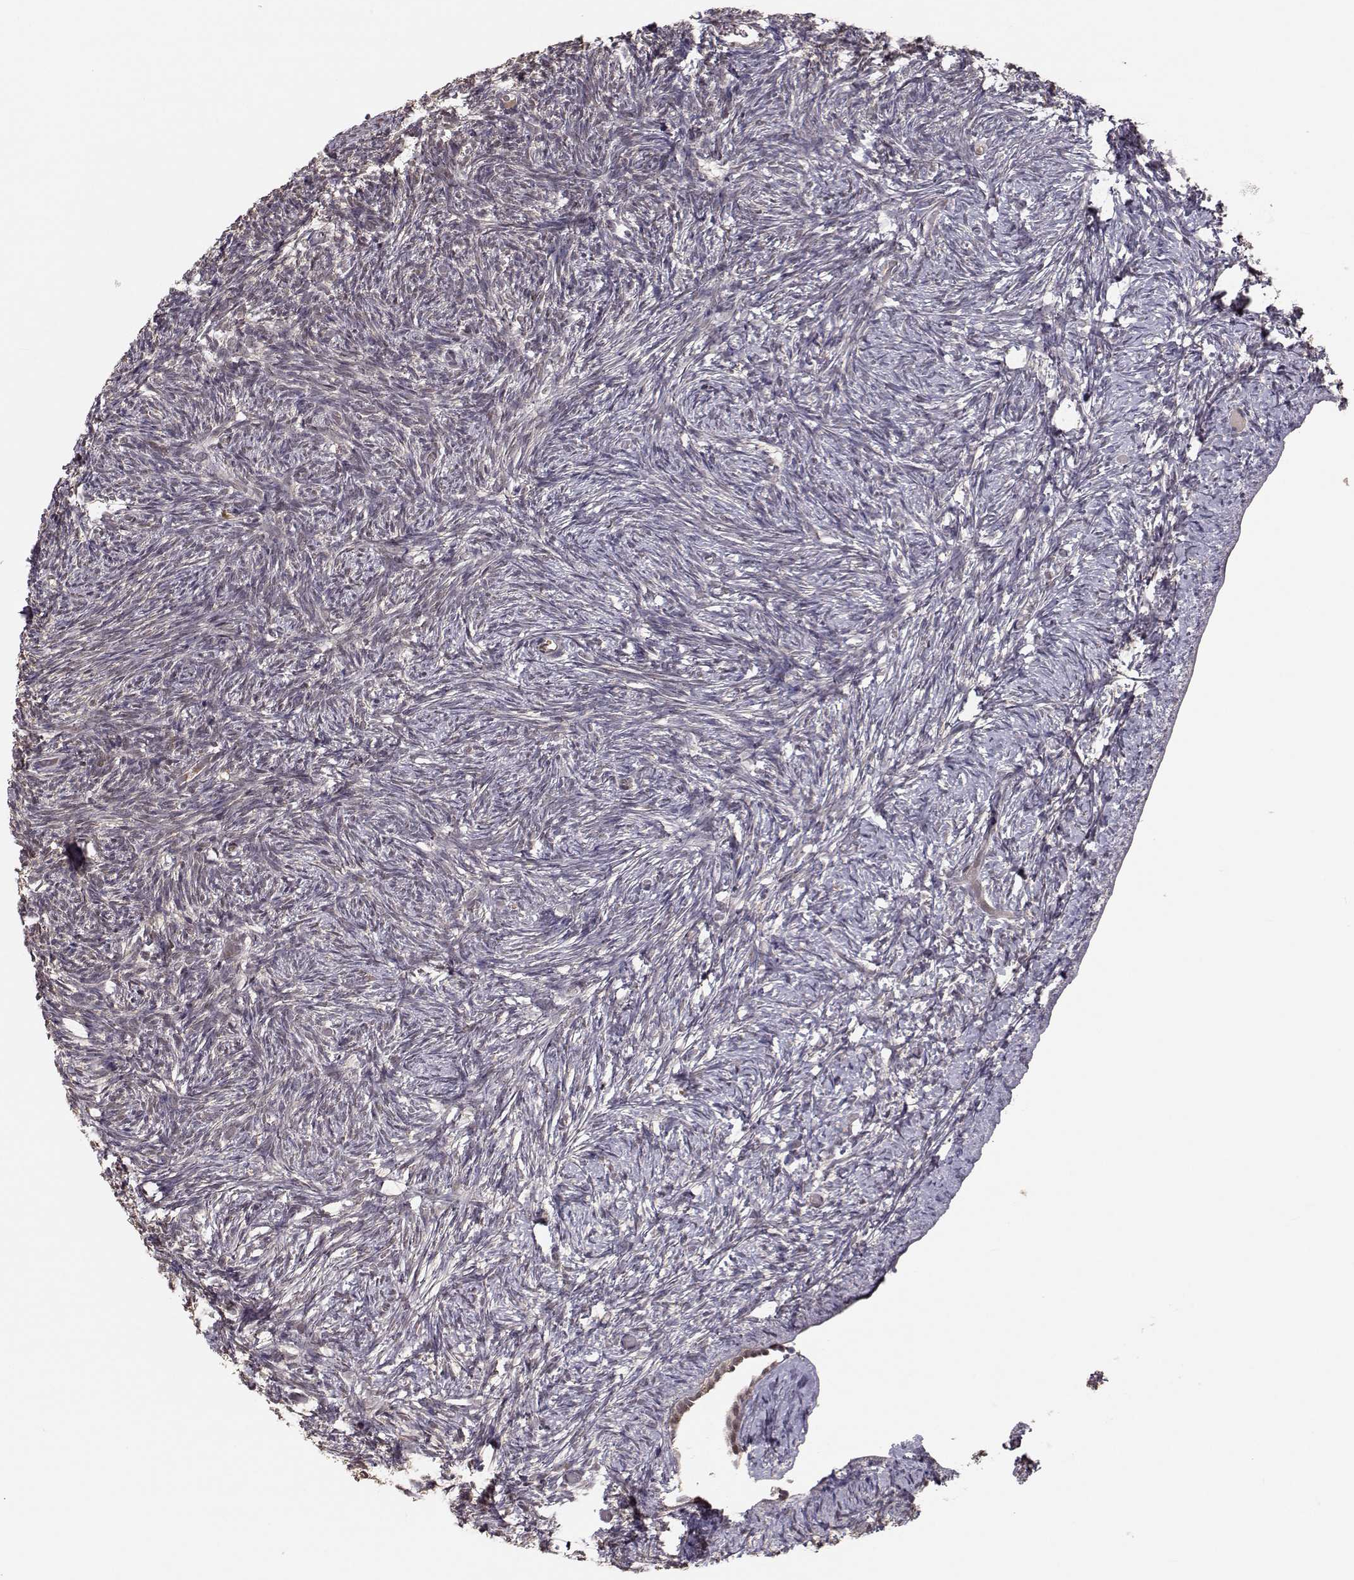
{"staining": {"intensity": "negative", "quantity": "none", "location": "none"}, "tissue": "ovary", "cell_type": "Ovarian stroma cells", "image_type": "normal", "snomed": [{"axis": "morphology", "description": "Normal tissue, NOS"}, {"axis": "topography", "description": "Ovary"}], "caption": "An immunohistochemistry histopathology image of unremarkable ovary is shown. There is no staining in ovarian stroma cells of ovary. (DAB immunohistochemistry, high magnification).", "gene": "PLEKHG3", "patient": {"sex": "female", "age": 39}}